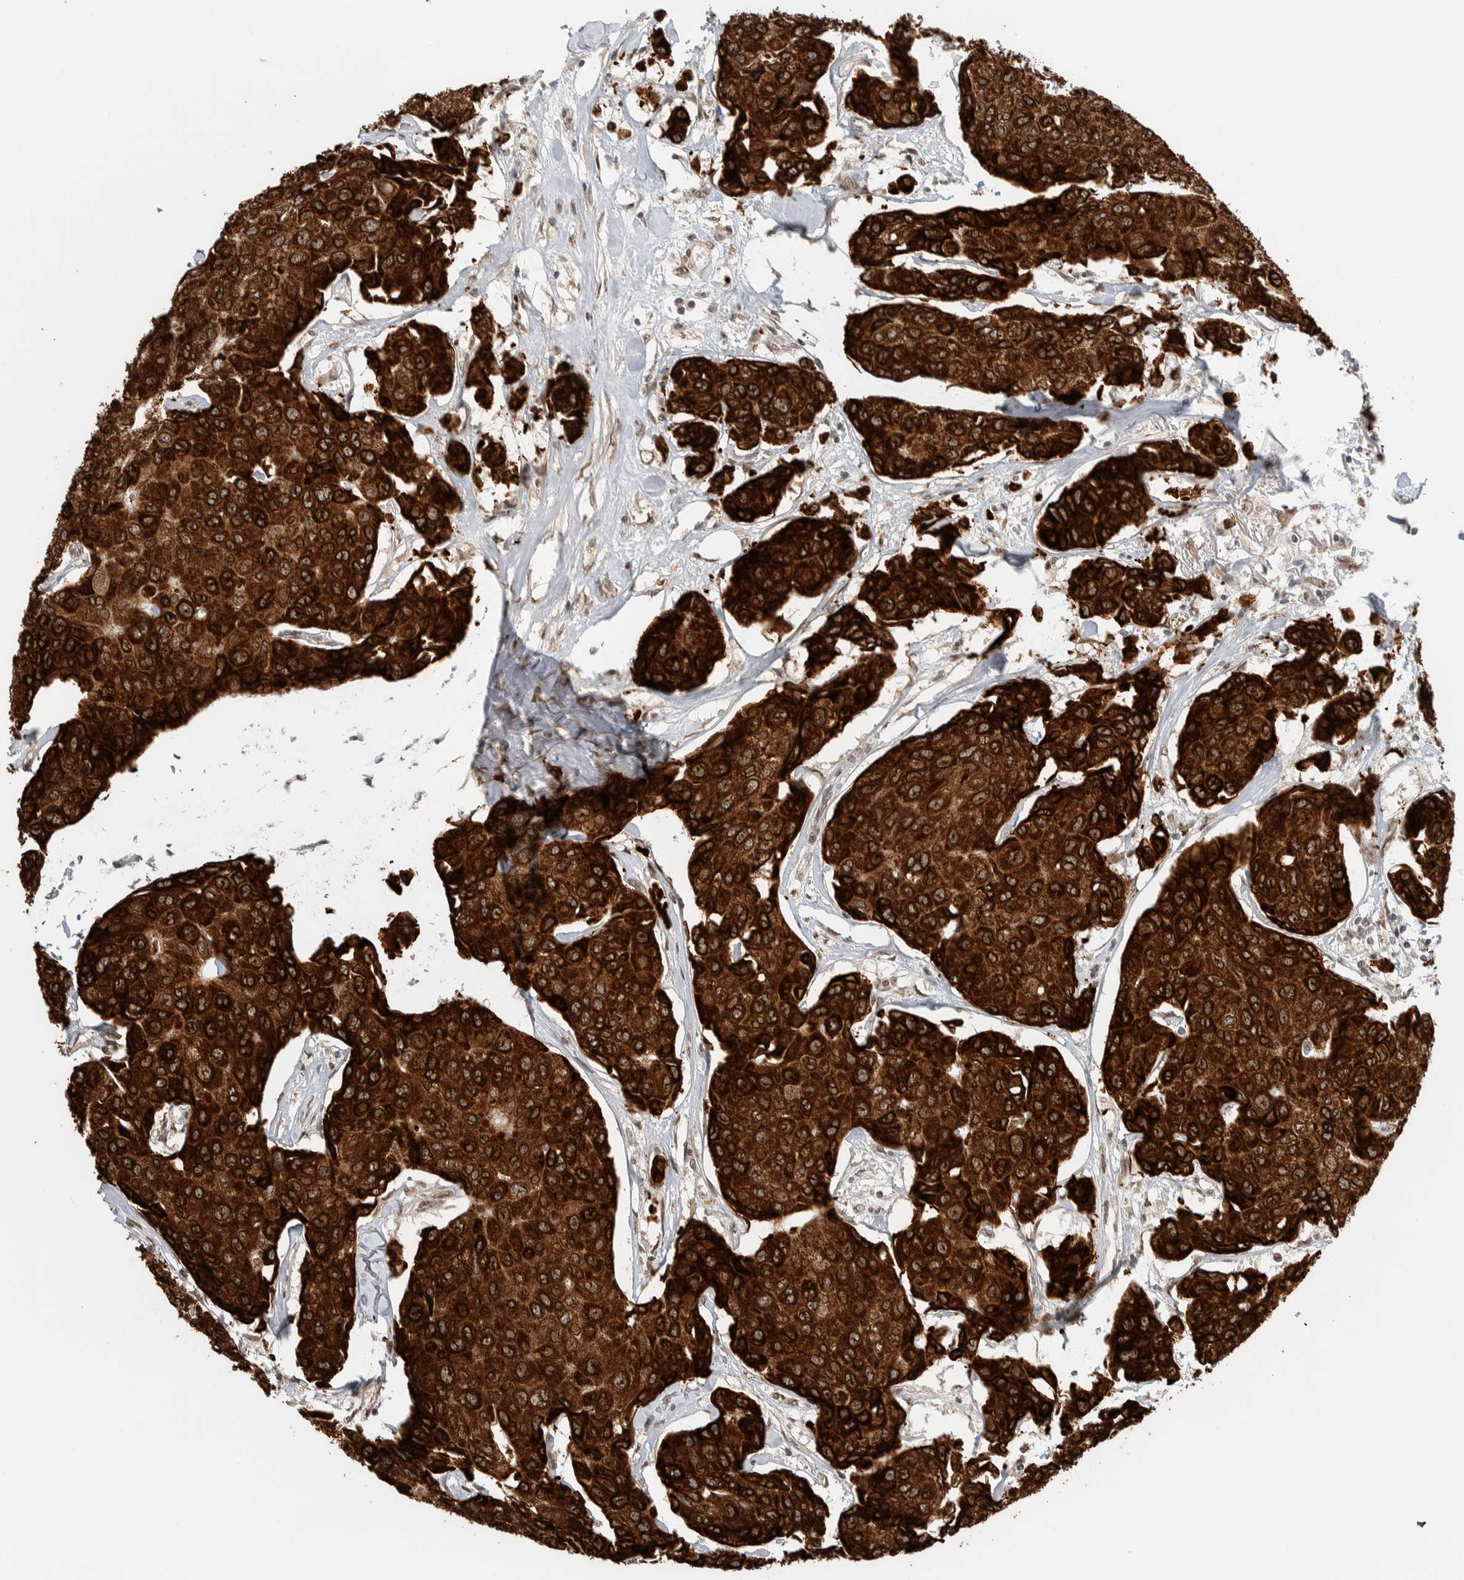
{"staining": {"intensity": "strong", "quantity": ">75%", "location": "cytoplasmic/membranous,nuclear"}, "tissue": "breast cancer", "cell_type": "Tumor cells", "image_type": "cancer", "snomed": [{"axis": "morphology", "description": "Duct carcinoma"}, {"axis": "topography", "description": "Breast"}], "caption": "Intraductal carcinoma (breast) stained with a protein marker exhibits strong staining in tumor cells.", "gene": "TNRC18", "patient": {"sex": "female", "age": 80}}